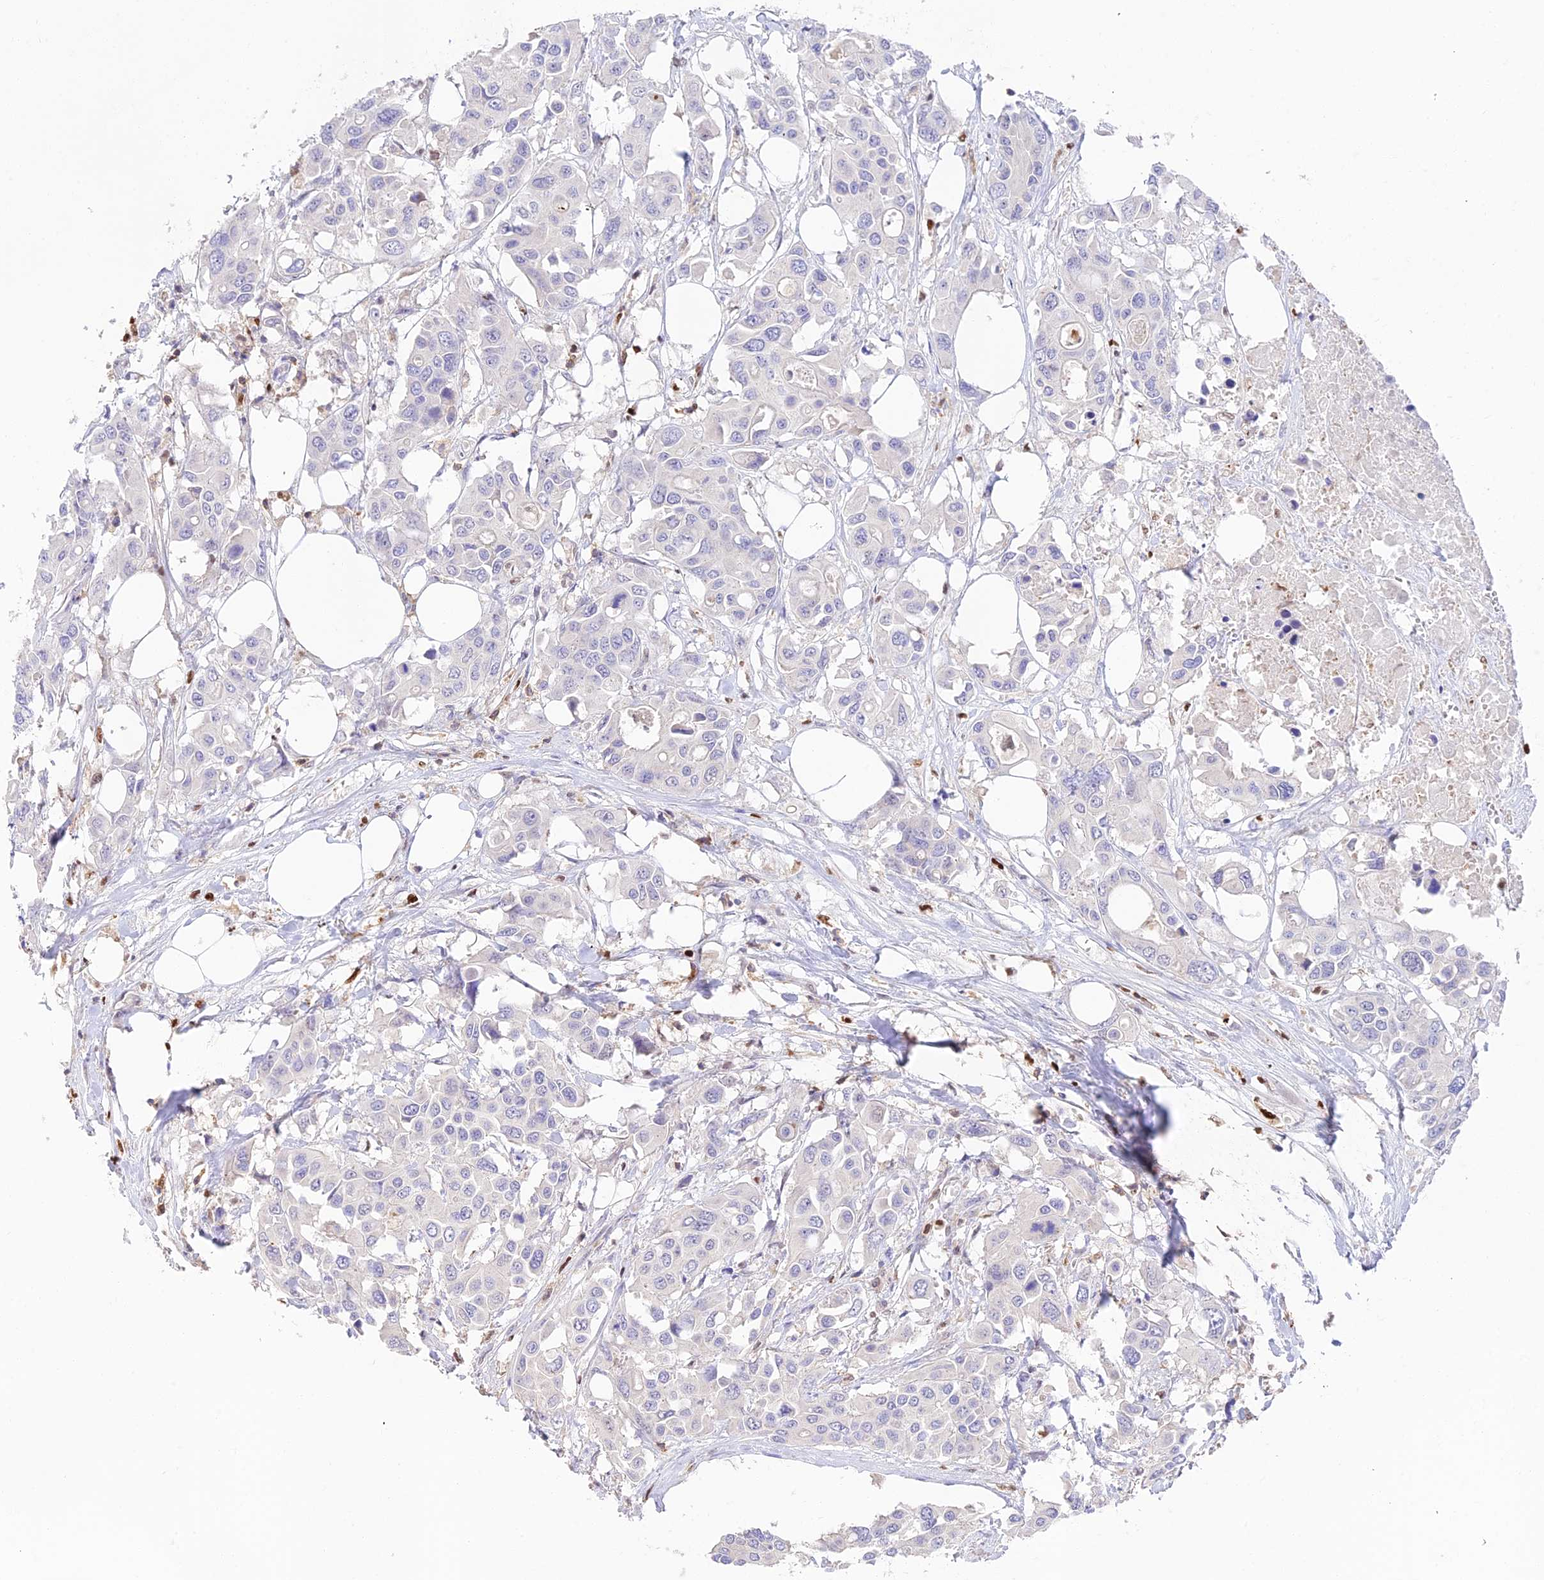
{"staining": {"intensity": "negative", "quantity": "none", "location": "none"}, "tissue": "colorectal cancer", "cell_type": "Tumor cells", "image_type": "cancer", "snomed": [{"axis": "morphology", "description": "Adenocarcinoma, NOS"}, {"axis": "topography", "description": "Colon"}], "caption": "High power microscopy micrograph of an IHC photomicrograph of colorectal cancer (adenocarcinoma), revealing no significant expression in tumor cells. The staining is performed using DAB (3,3'-diaminobenzidine) brown chromogen with nuclei counter-stained in using hematoxylin.", "gene": "DENND1C", "patient": {"sex": "male", "age": 77}}